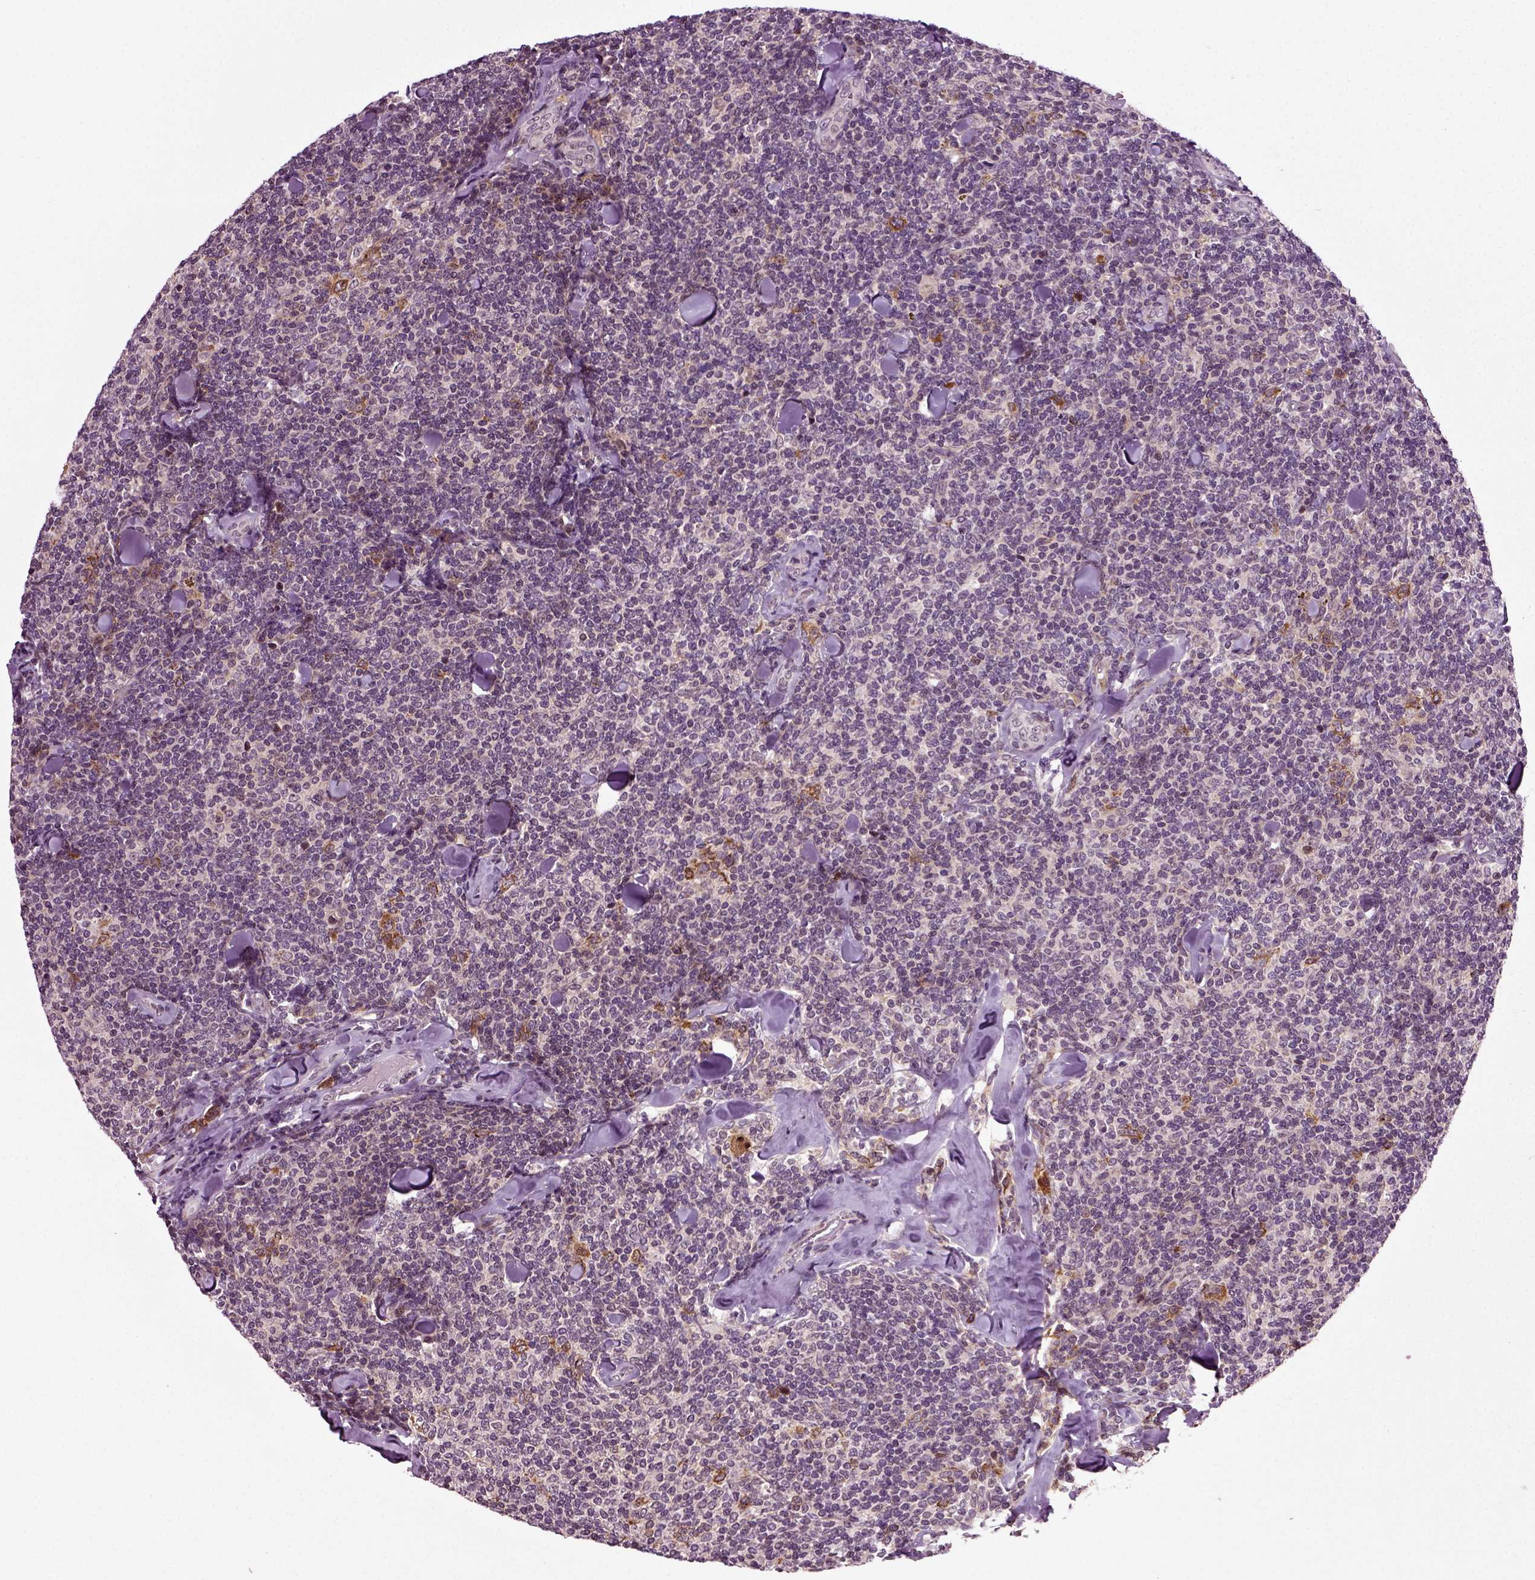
{"staining": {"intensity": "negative", "quantity": "none", "location": "none"}, "tissue": "lymphoma", "cell_type": "Tumor cells", "image_type": "cancer", "snomed": [{"axis": "morphology", "description": "Malignant lymphoma, non-Hodgkin's type, Low grade"}, {"axis": "topography", "description": "Lymph node"}], "caption": "This is a photomicrograph of immunohistochemistry staining of lymphoma, which shows no staining in tumor cells. (DAB (3,3'-diaminobenzidine) IHC visualized using brightfield microscopy, high magnification).", "gene": "KNSTRN", "patient": {"sex": "female", "age": 56}}